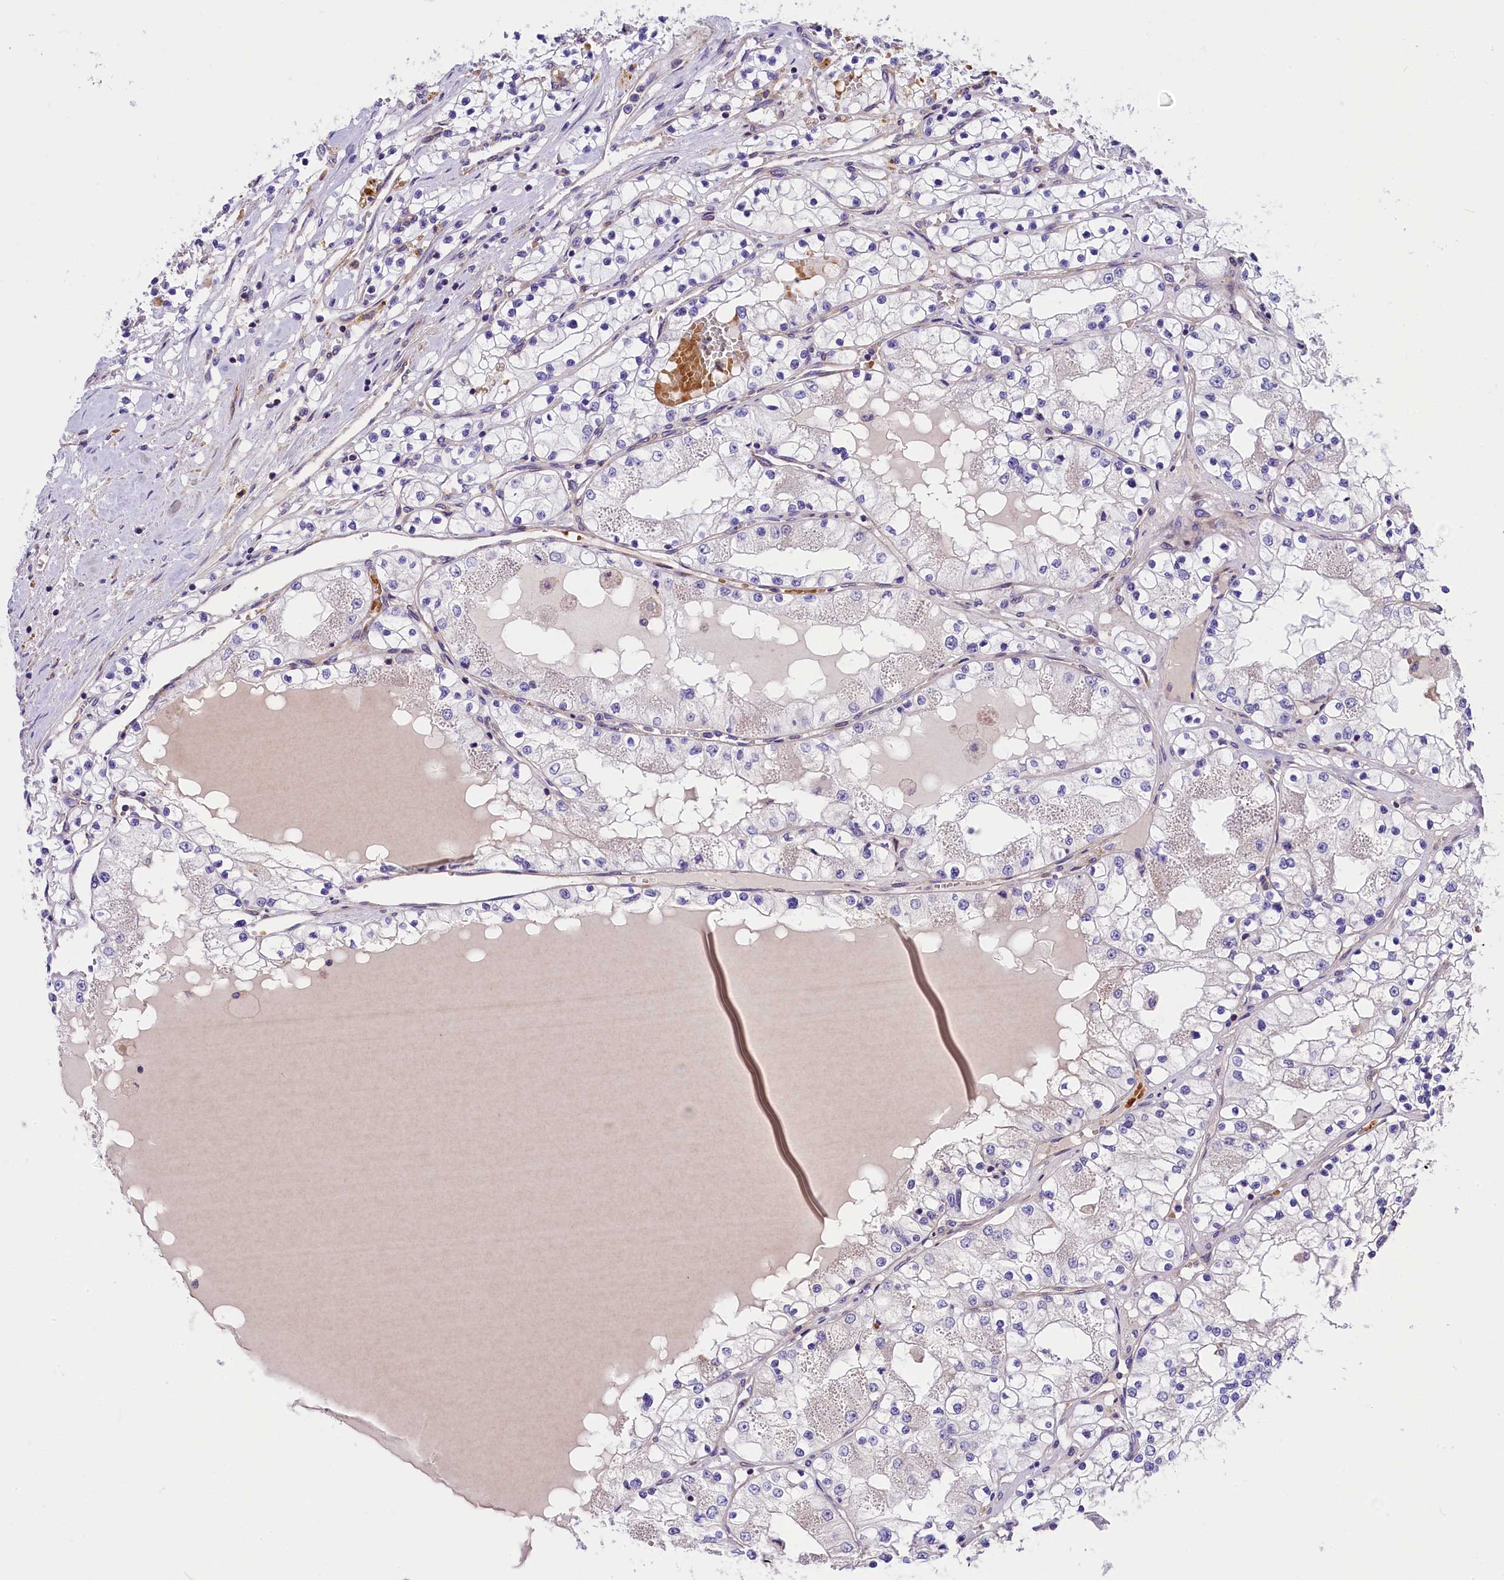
{"staining": {"intensity": "negative", "quantity": "none", "location": "none"}, "tissue": "renal cancer", "cell_type": "Tumor cells", "image_type": "cancer", "snomed": [{"axis": "morphology", "description": "Normal tissue, NOS"}, {"axis": "morphology", "description": "Adenocarcinoma, NOS"}, {"axis": "topography", "description": "Kidney"}], "caption": "Renal adenocarcinoma was stained to show a protein in brown. There is no significant positivity in tumor cells. The staining is performed using DAB brown chromogen with nuclei counter-stained in using hematoxylin.", "gene": "MED20", "patient": {"sex": "male", "age": 68}}